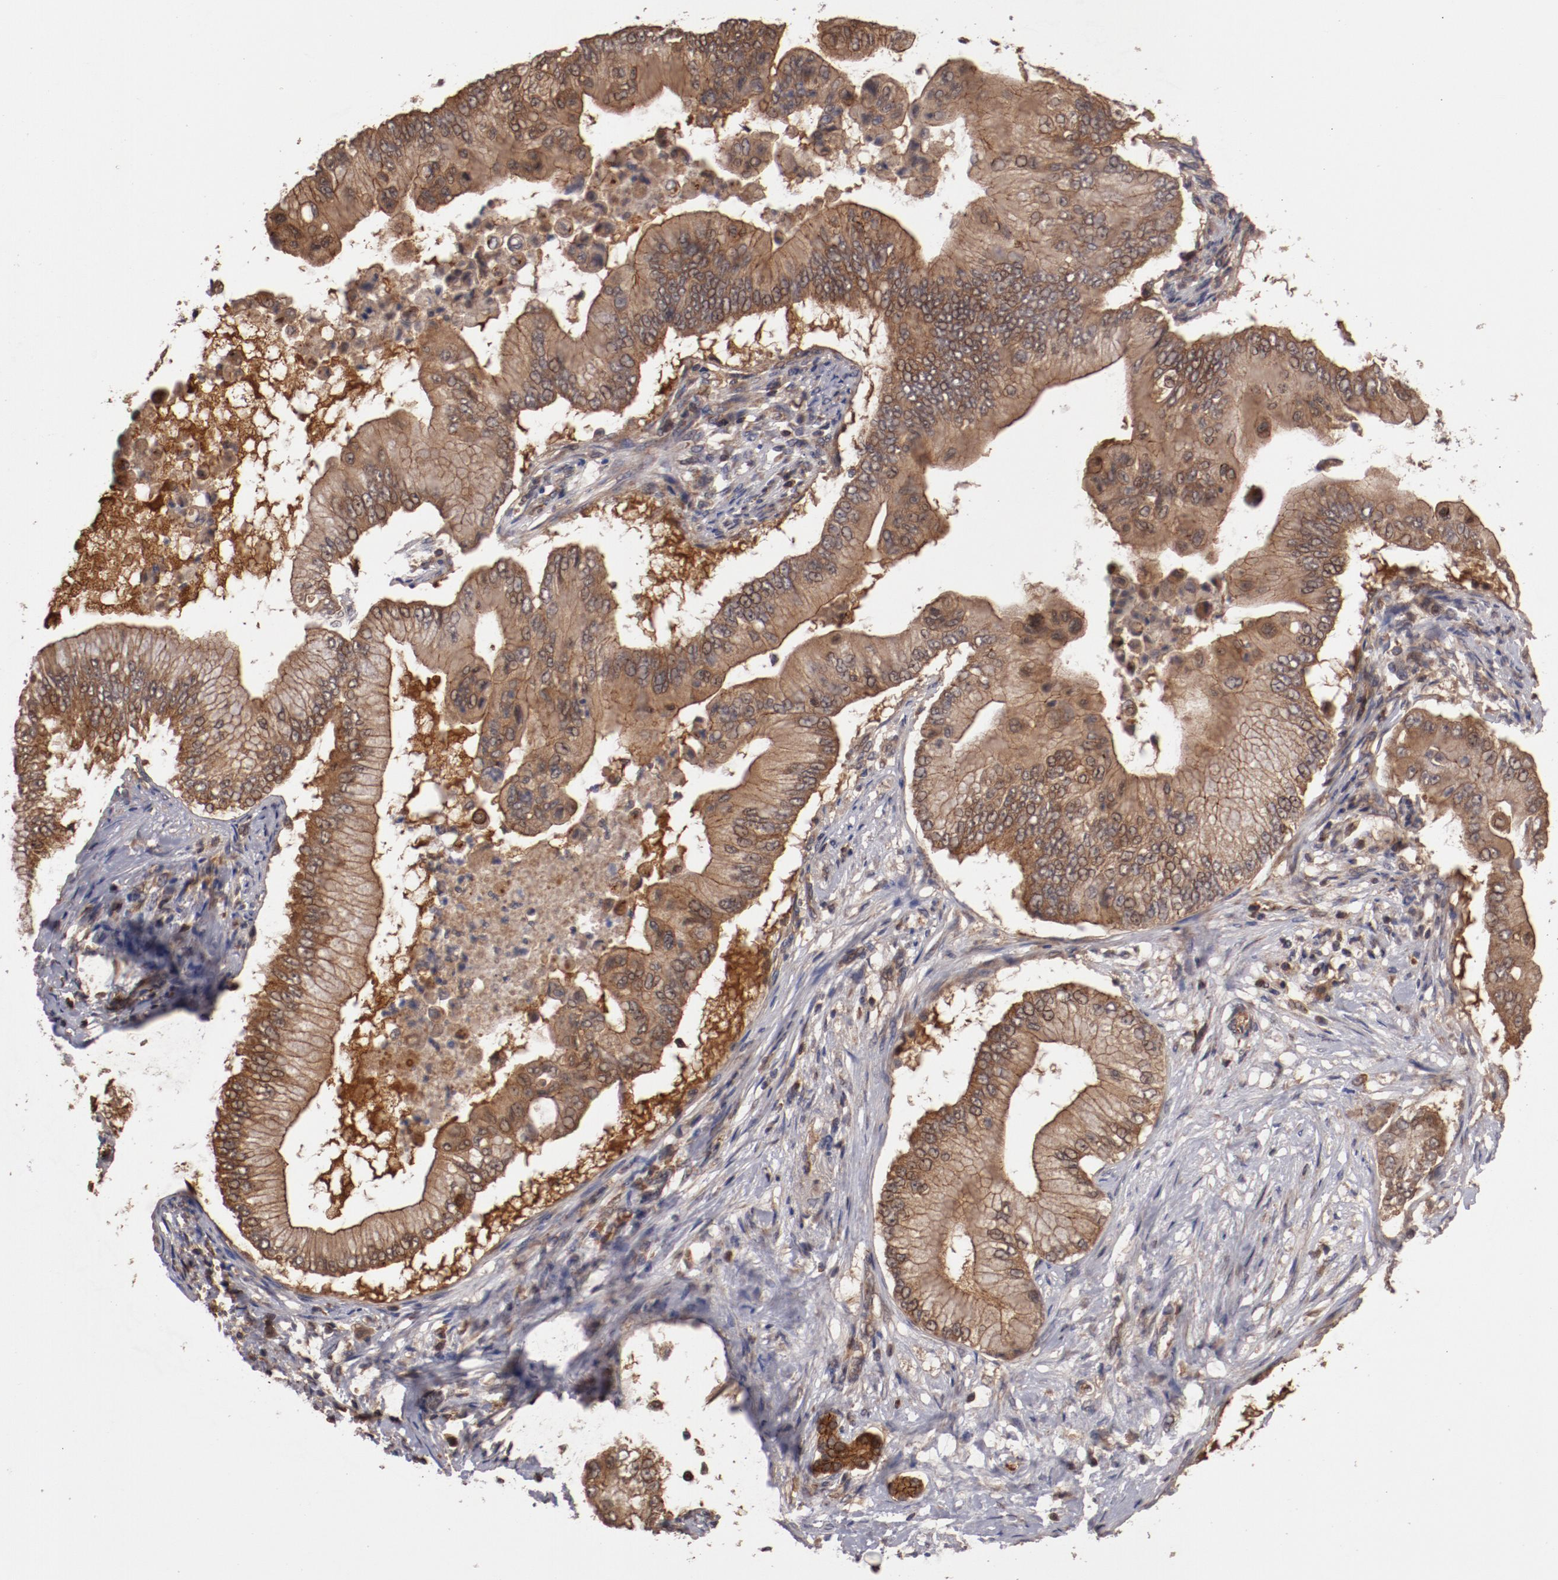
{"staining": {"intensity": "moderate", "quantity": ">75%", "location": "cytoplasmic/membranous"}, "tissue": "pancreatic cancer", "cell_type": "Tumor cells", "image_type": "cancer", "snomed": [{"axis": "morphology", "description": "Adenocarcinoma, NOS"}, {"axis": "topography", "description": "Pancreas"}], "caption": "Immunohistochemical staining of pancreatic adenocarcinoma exhibits moderate cytoplasmic/membranous protein expression in about >75% of tumor cells.", "gene": "RPS6KA6", "patient": {"sex": "male", "age": 62}}